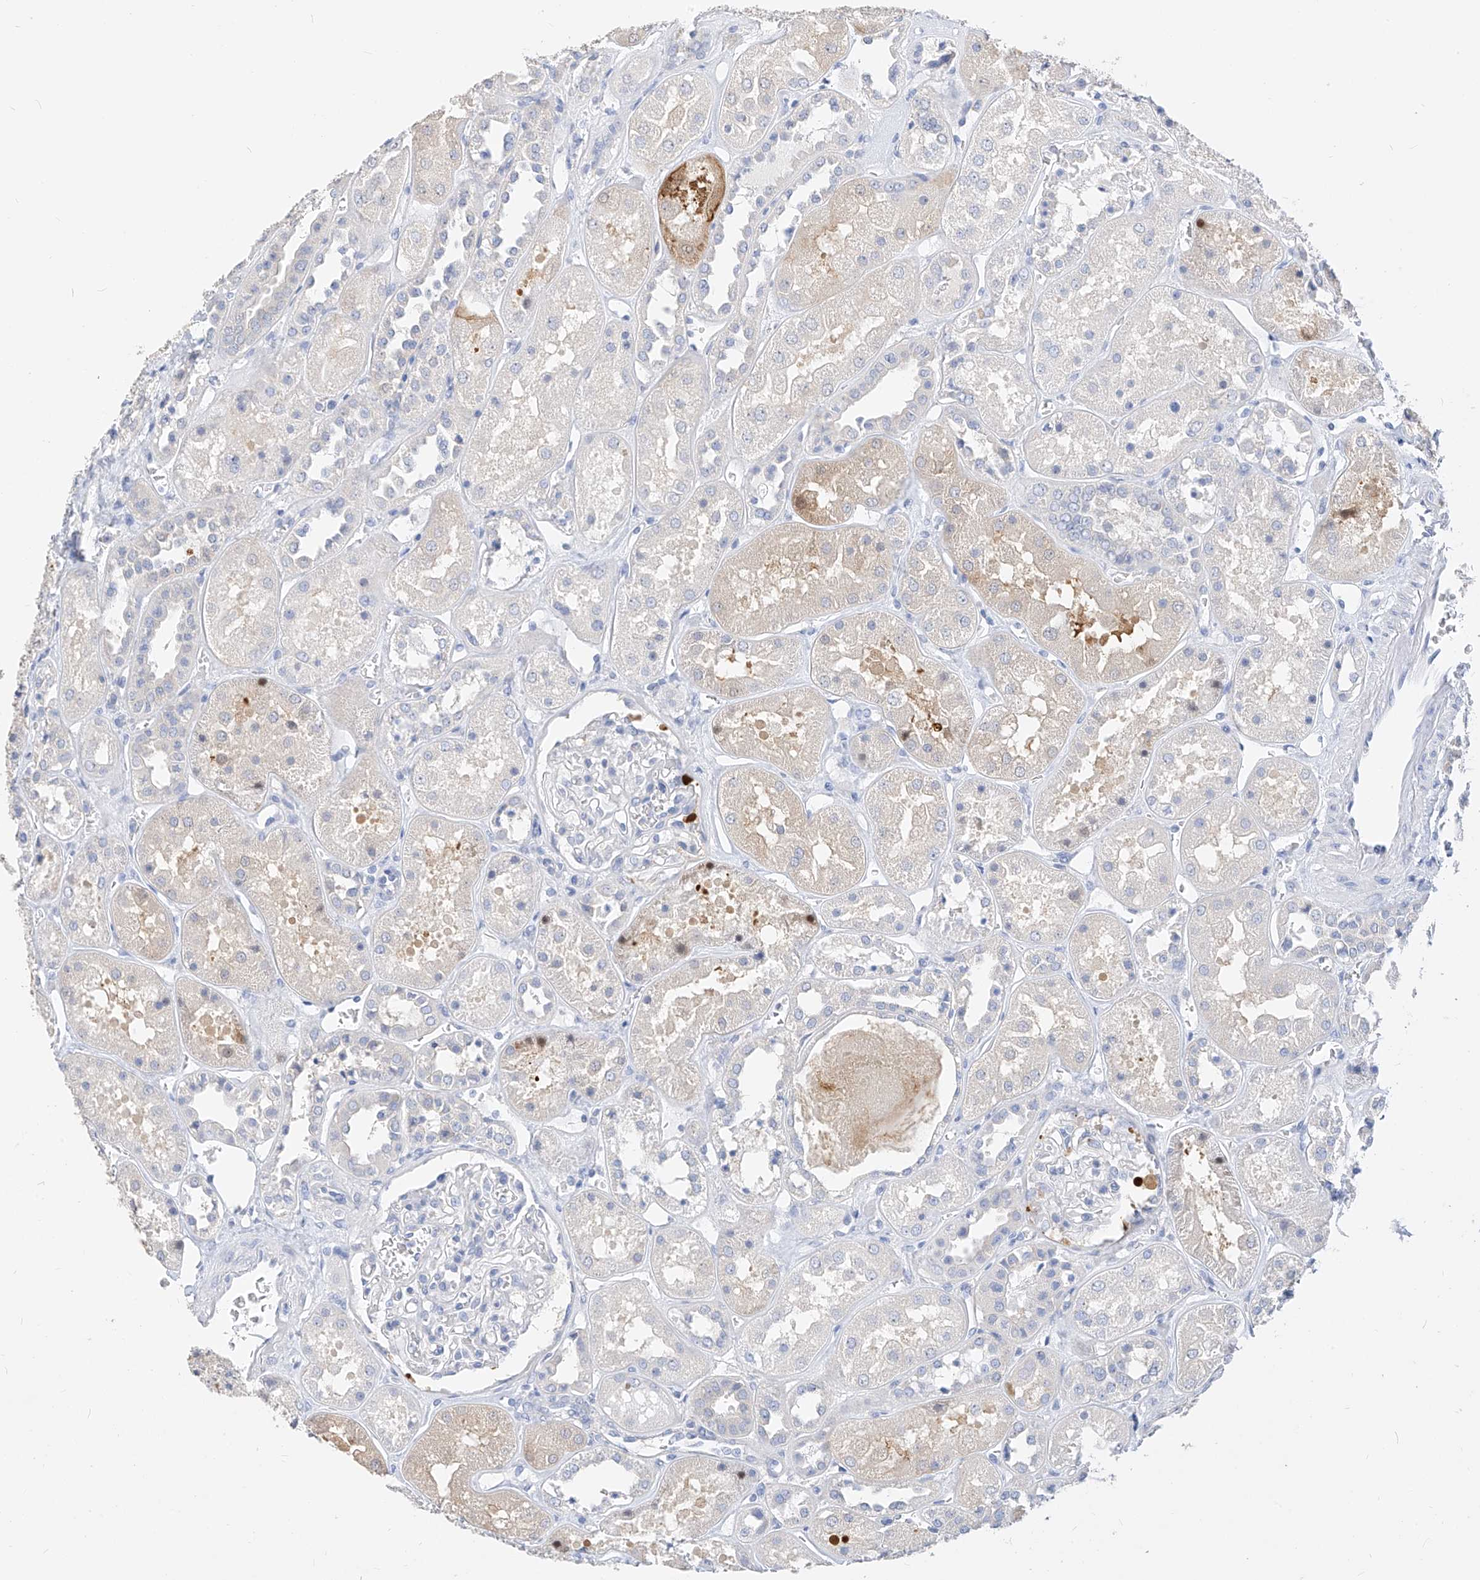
{"staining": {"intensity": "negative", "quantity": "none", "location": "none"}, "tissue": "kidney", "cell_type": "Cells in glomeruli", "image_type": "normal", "snomed": [{"axis": "morphology", "description": "Normal tissue, NOS"}, {"axis": "topography", "description": "Kidney"}], "caption": "Kidney stained for a protein using immunohistochemistry (IHC) demonstrates no staining cells in glomeruli.", "gene": "ZZEF1", "patient": {"sex": "male", "age": 70}}